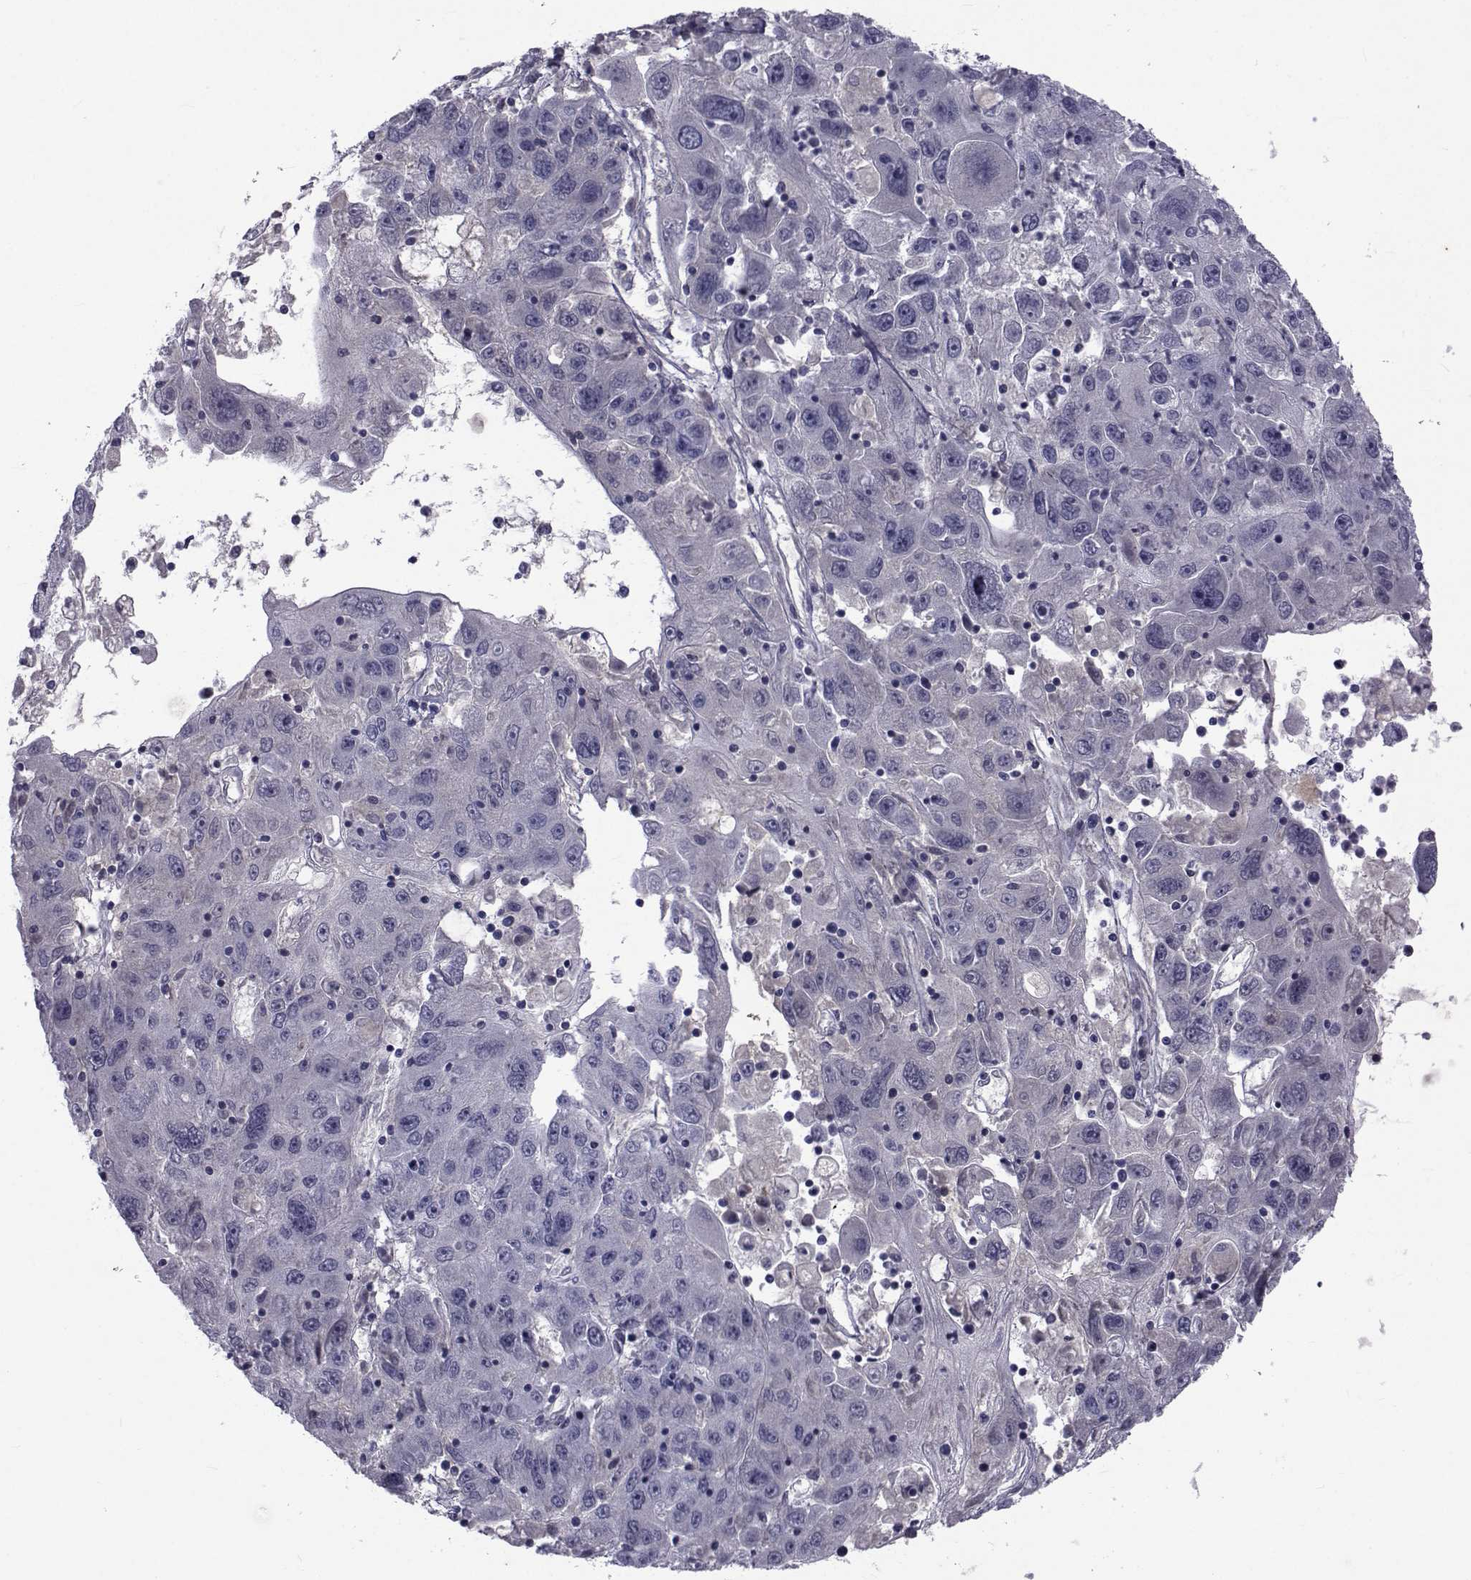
{"staining": {"intensity": "negative", "quantity": "none", "location": "none"}, "tissue": "stomach cancer", "cell_type": "Tumor cells", "image_type": "cancer", "snomed": [{"axis": "morphology", "description": "Adenocarcinoma, NOS"}, {"axis": "topography", "description": "Stomach"}], "caption": "DAB (3,3'-diaminobenzidine) immunohistochemical staining of human stomach adenocarcinoma exhibits no significant positivity in tumor cells.", "gene": "PAX2", "patient": {"sex": "male", "age": 56}}